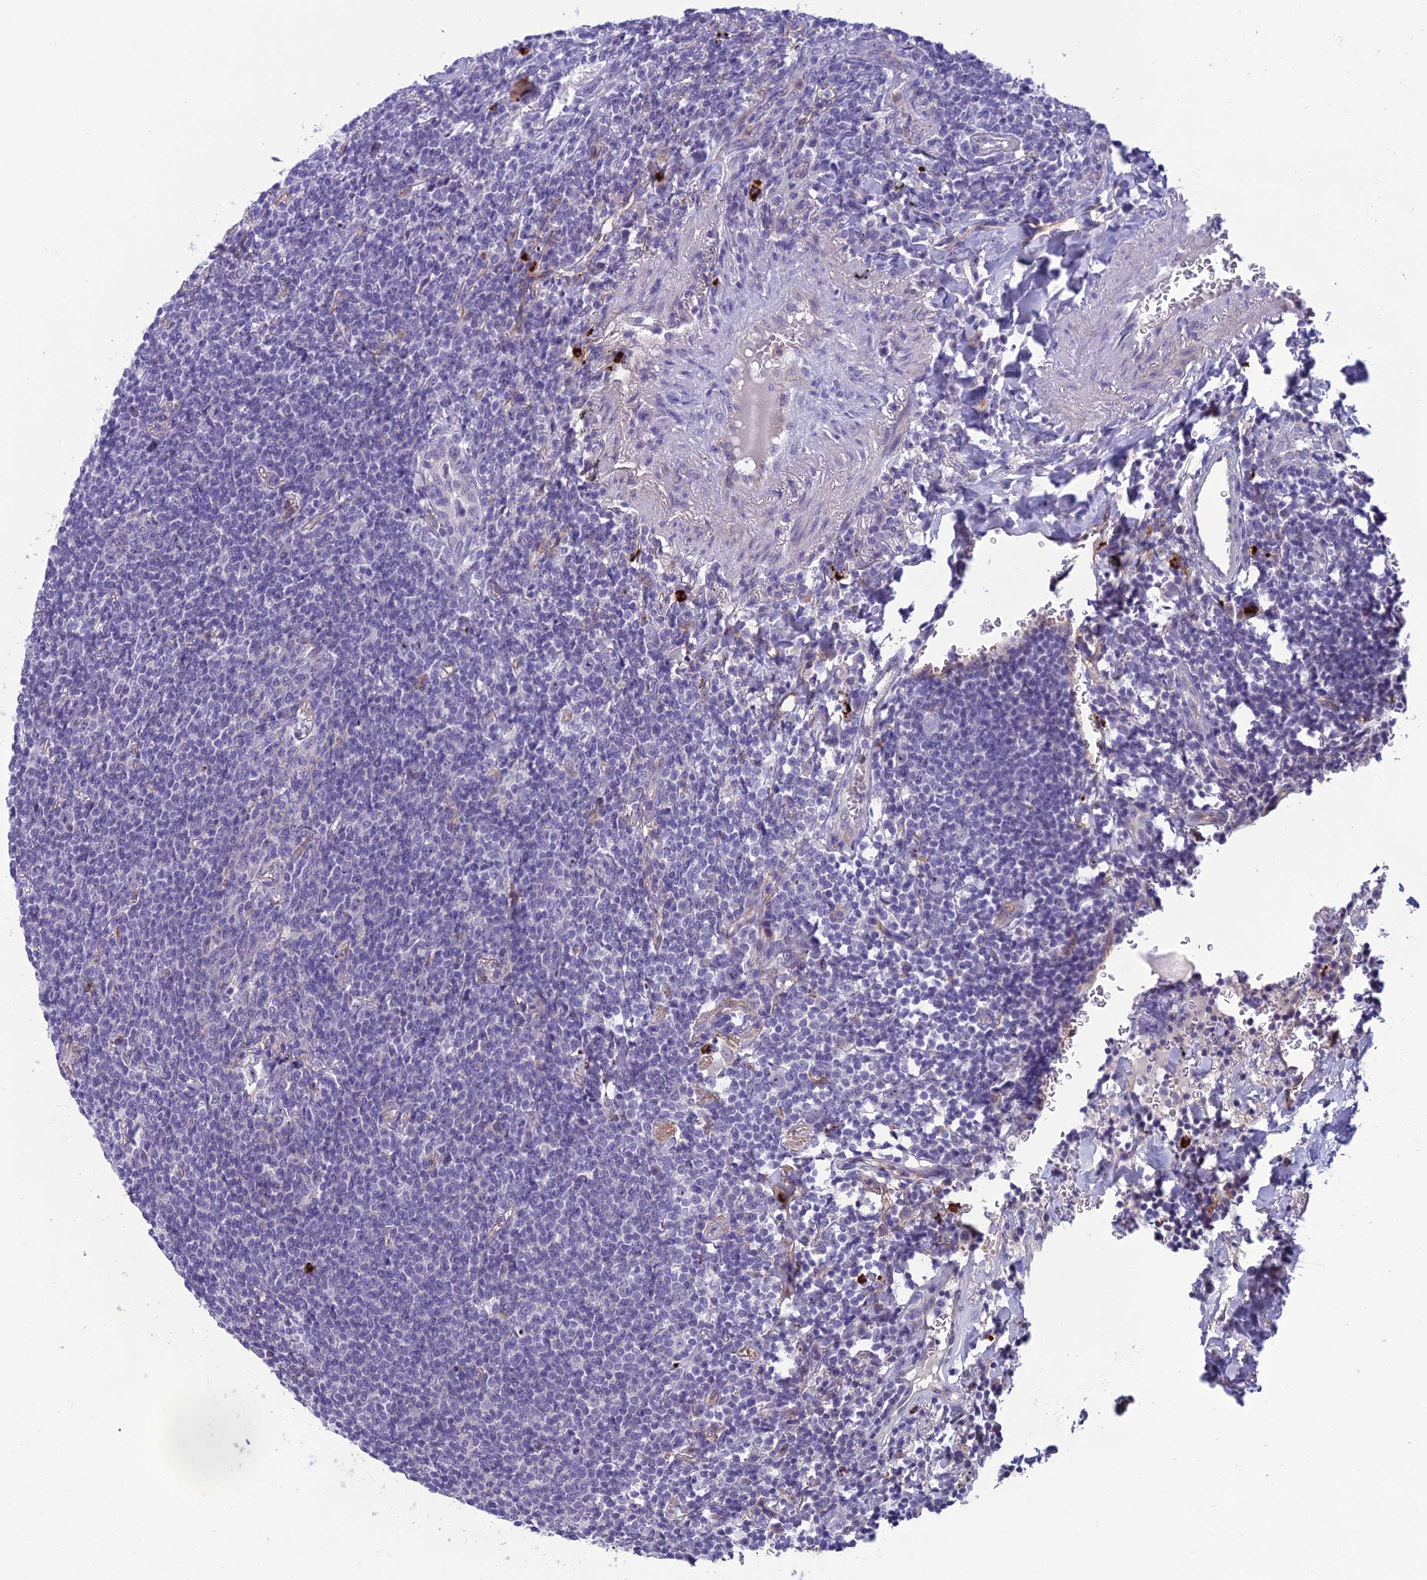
{"staining": {"intensity": "negative", "quantity": "none", "location": "none"}, "tissue": "lymphoma", "cell_type": "Tumor cells", "image_type": "cancer", "snomed": [{"axis": "morphology", "description": "Malignant lymphoma, non-Hodgkin's type, Low grade"}, {"axis": "topography", "description": "Lung"}], "caption": "DAB (3,3'-diaminobenzidine) immunohistochemical staining of human lymphoma exhibits no significant expression in tumor cells.", "gene": "BBS7", "patient": {"sex": "female", "age": 71}}